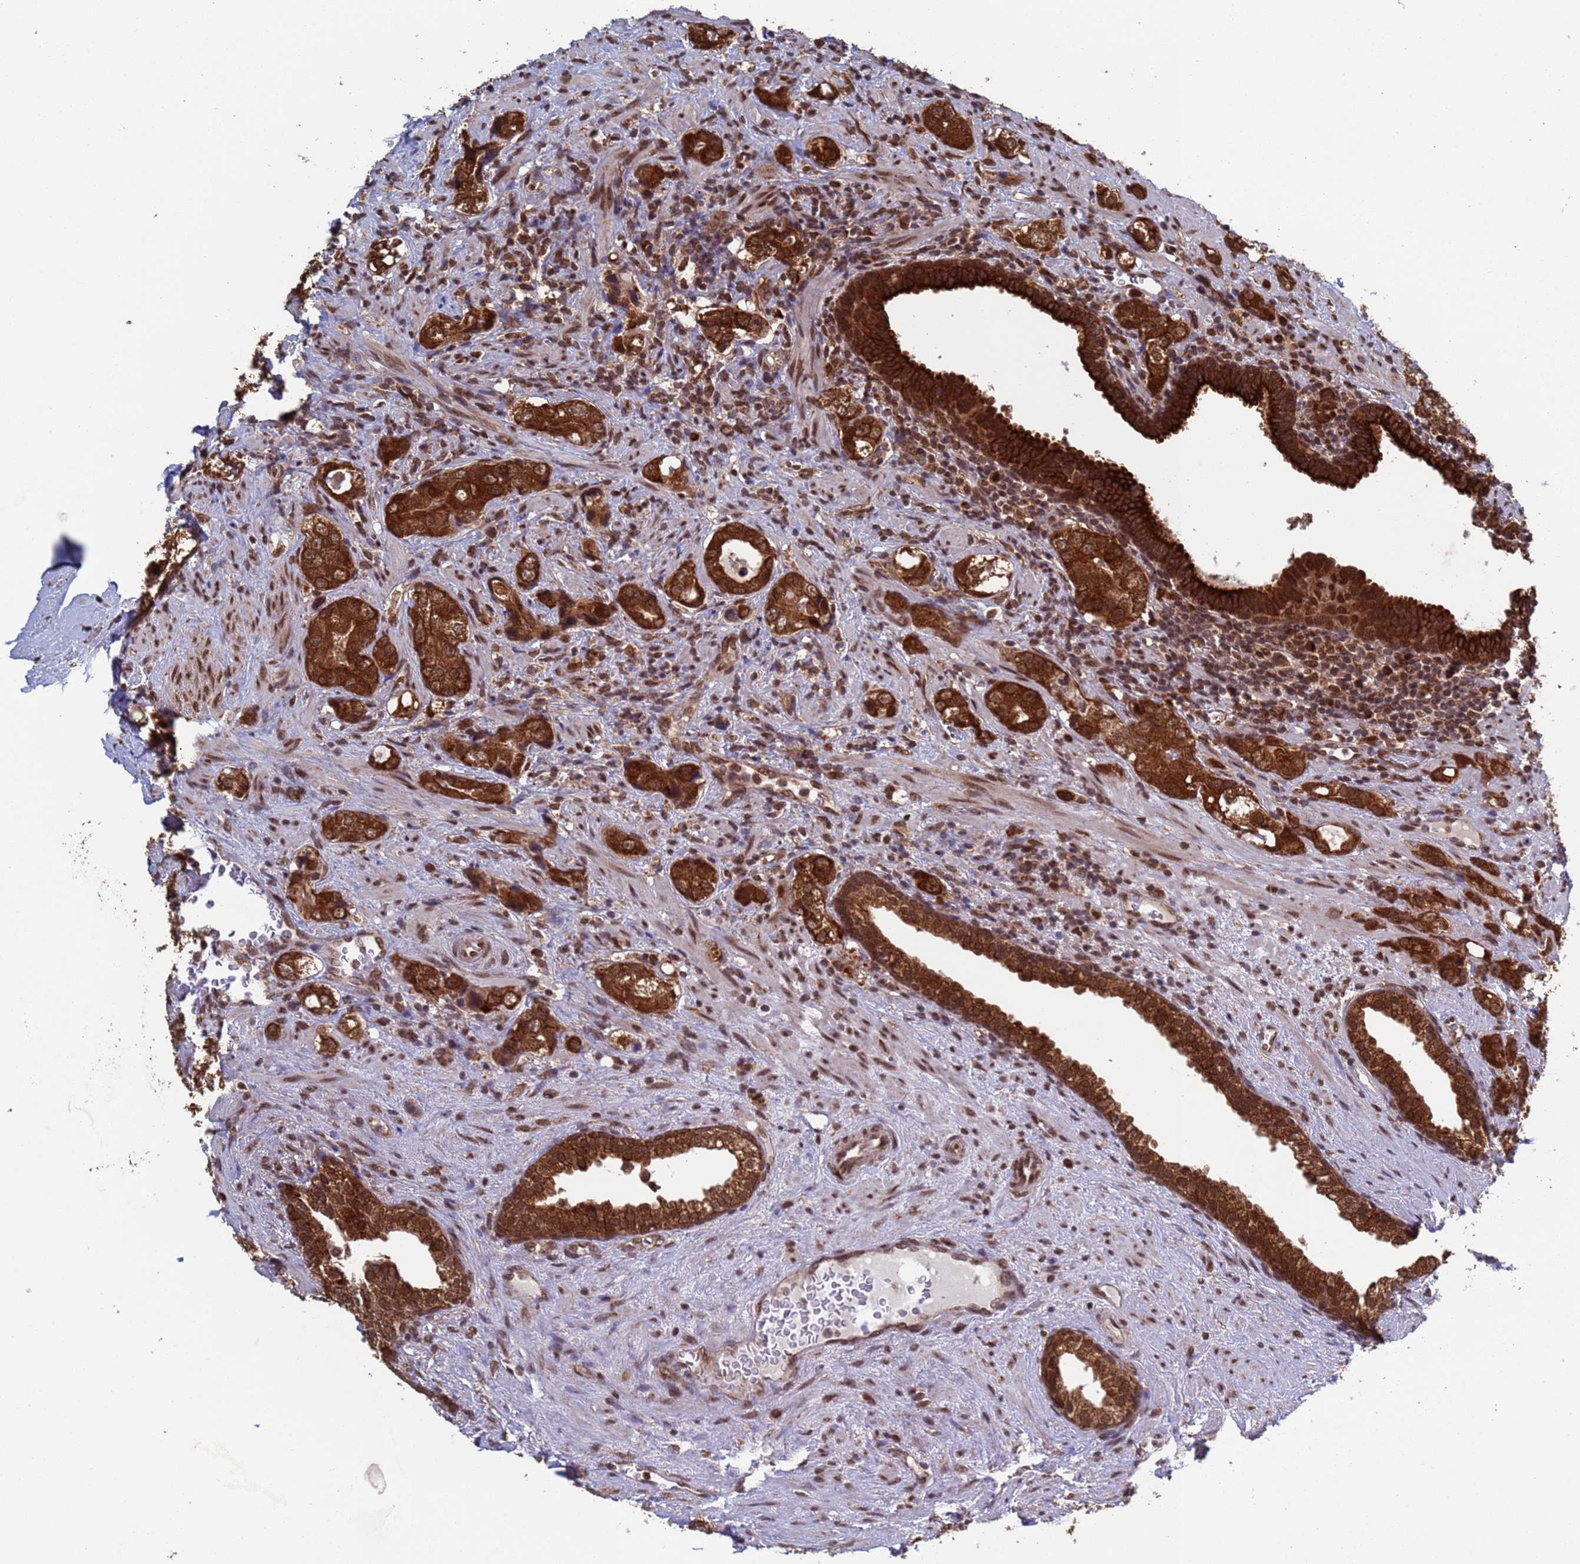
{"staining": {"intensity": "strong", "quantity": ">75%", "location": "cytoplasmic/membranous"}, "tissue": "prostate cancer", "cell_type": "Tumor cells", "image_type": "cancer", "snomed": [{"axis": "morphology", "description": "Adenocarcinoma, High grade"}, {"axis": "topography", "description": "Prostate"}], "caption": "A brown stain labels strong cytoplasmic/membranous expression of a protein in prostate cancer tumor cells. (DAB = brown stain, brightfield microscopy at high magnification).", "gene": "FUBP3", "patient": {"sex": "male", "age": 63}}